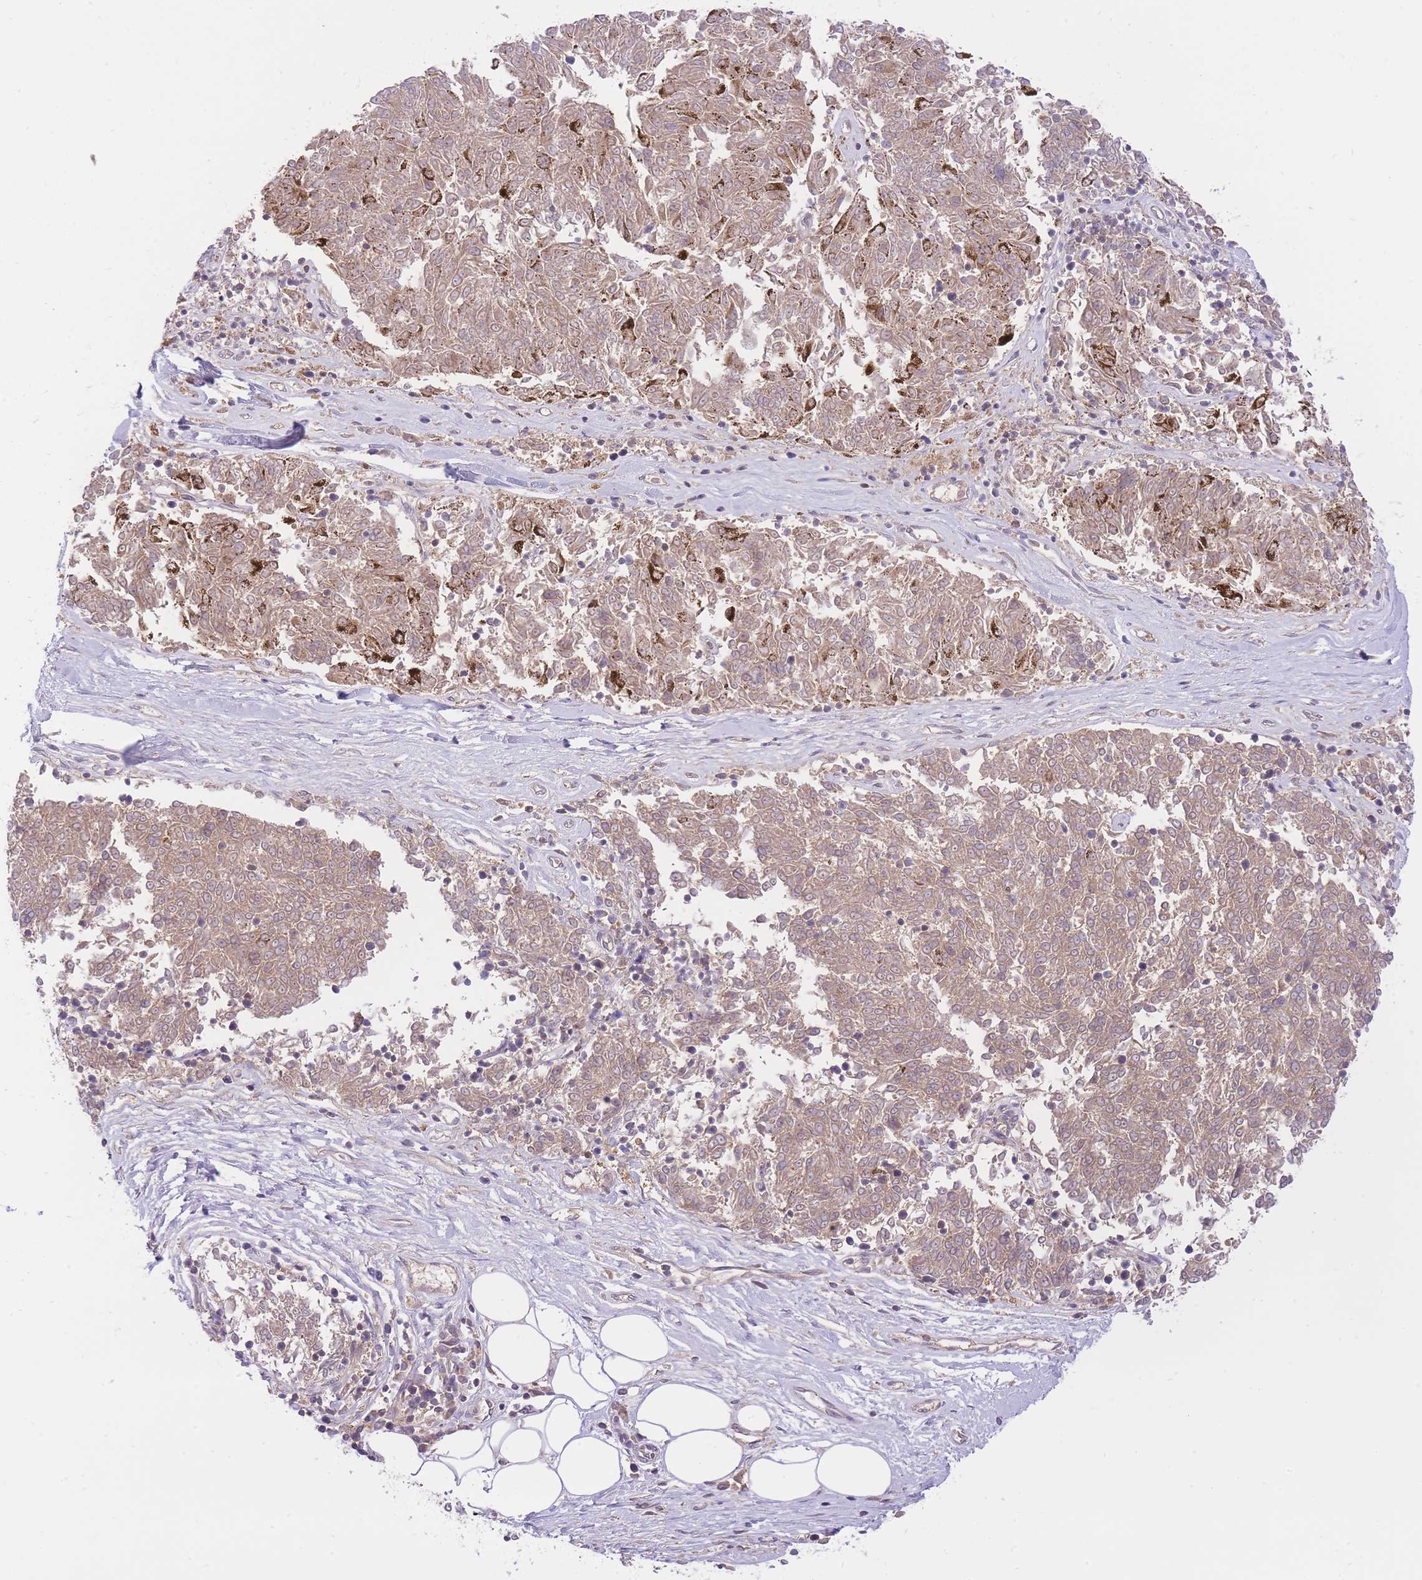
{"staining": {"intensity": "weak", "quantity": ">75%", "location": "cytoplasmic/membranous"}, "tissue": "melanoma", "cell_type": "Tumor cells", "image_type": "cancer", "snomed": [{"axis": "morphology", "description": "Malignant melanoma, NOS"}, {"axis": "topography", "description": "Skin"}], "caption": "High-magnification brightfield microscopy of melanoma stained with DAB (3,3'-diaminobenzidine) (brown) and counterstained with hematoxylin (blue). tumor cells exhibit weak cytoplasmic/membranous positivity is identified in about>75% of cells.", "gene": "PREP", "patient": {"sex": "female", "age": 72}}